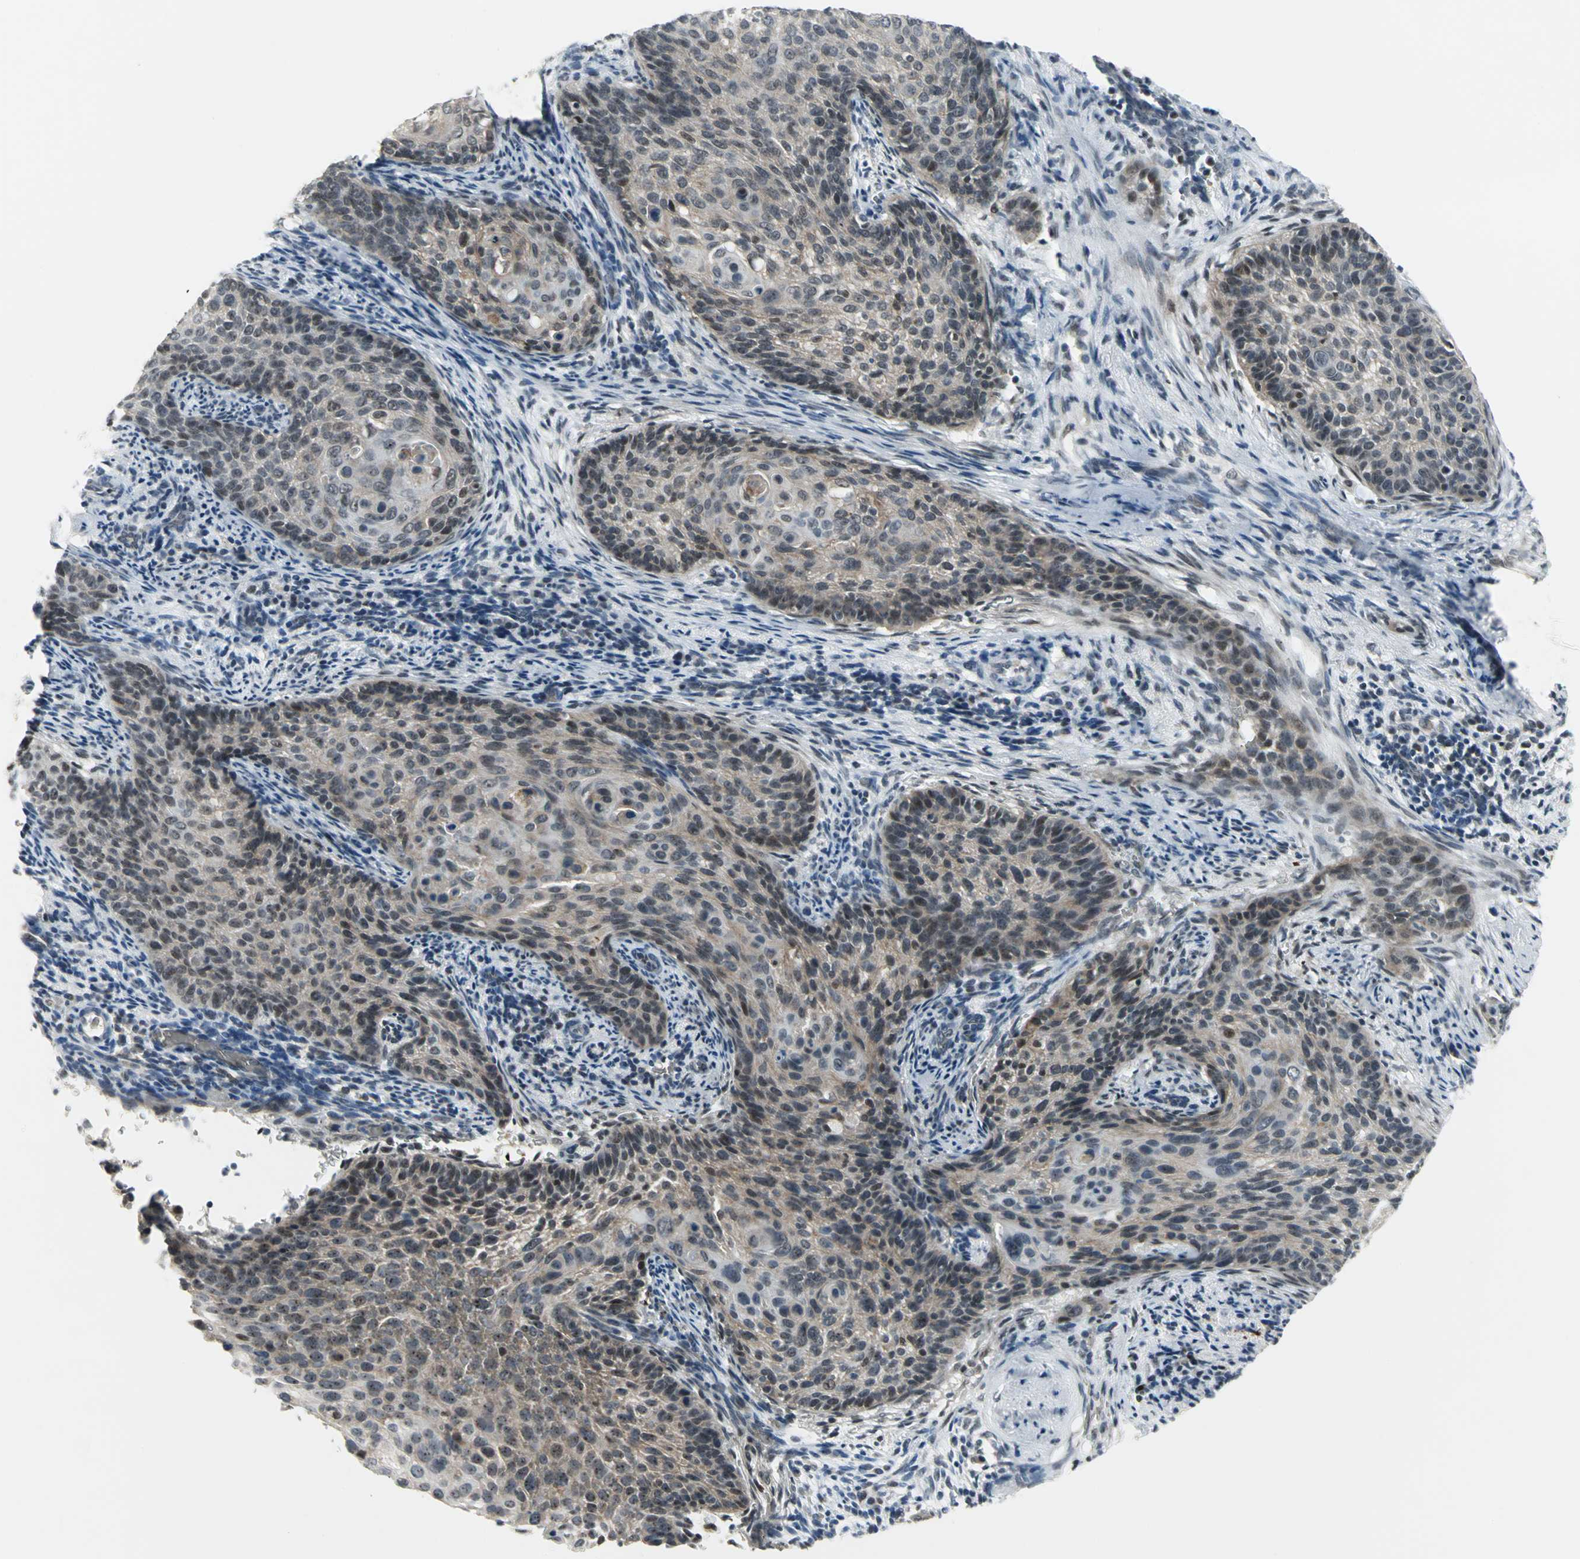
{"staining": {"intensity": "strong", "quantity": "25%-75%", "location": "nuclear"}, "tissue": "cervical cancer", "cell_type": "Tumor cells", "image_type": "cancer", "snomed": [{"axis": "morphology", "description": "Squamous cell carcinoma, NOS"}, {"axis": "topography", "description": "Cervix"}], "caption": "Human cervical cancer stained for a protein (brown) shows strong nuclear positive expression in about 25%-75% of tumor cells.", "gene": "GLI3", "patient": {"sex": "female", "age": 33}}